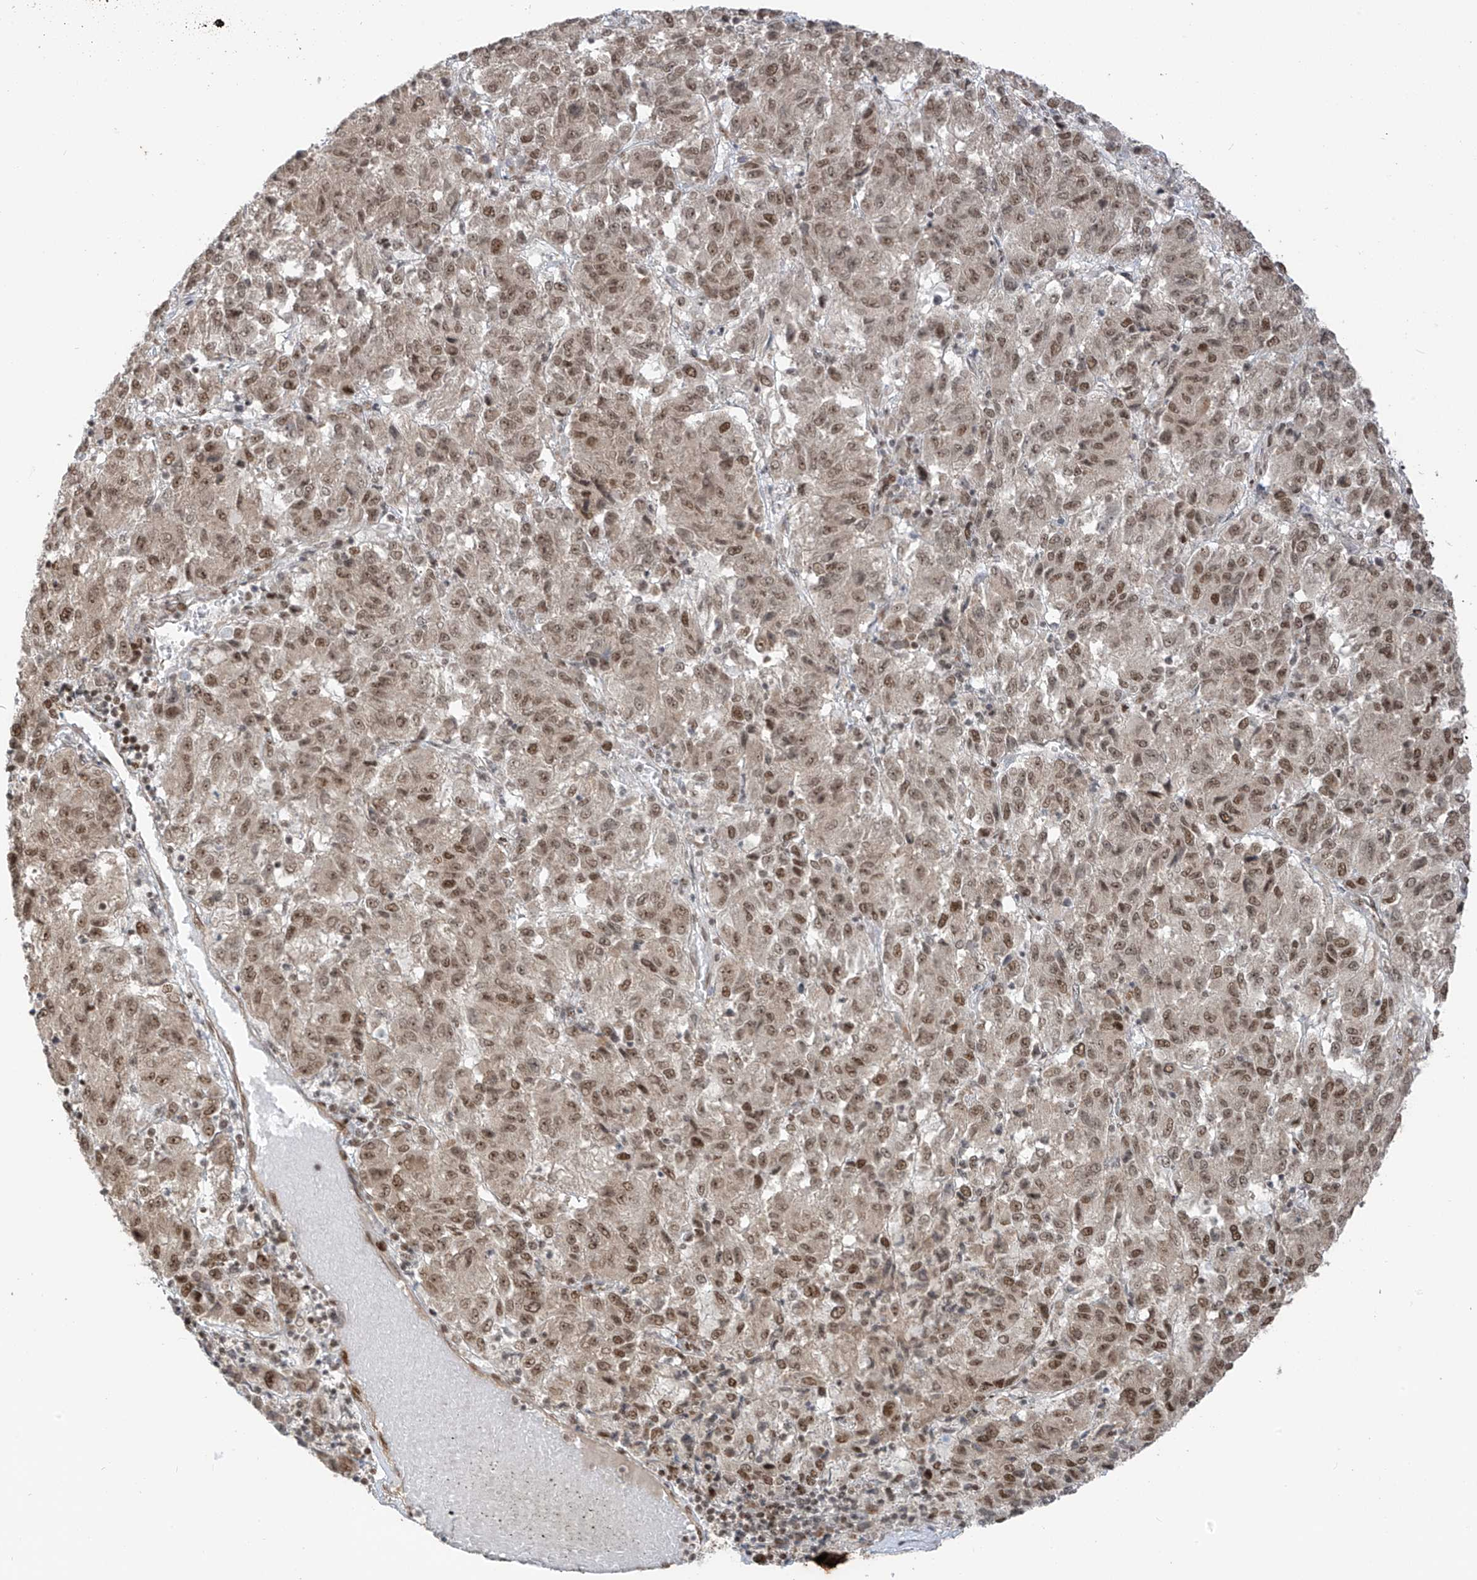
{"staining": {"intensity": "moderate", "quantity": ">75%", "location": "nuclear"}, "tissue": "melanoma", "cell_type": "Tumor cells", "image_type": "cancer", "snomed": [{"axis": "morphology", "description": "Malignant melanoma, Metastatic site"}, {"axis": "topography", "description": "Lung"}], "caption": "Immunohistochemistry photomicrograph of human malignant melanoma (metastatic site) stained for a protein (brown), which demonstrates medium levels of moderate nuclear expression in approximately >75% of tumor cells.", "gene": "ARHGEF3", "patient": {"sex": "male", "age": 64}}